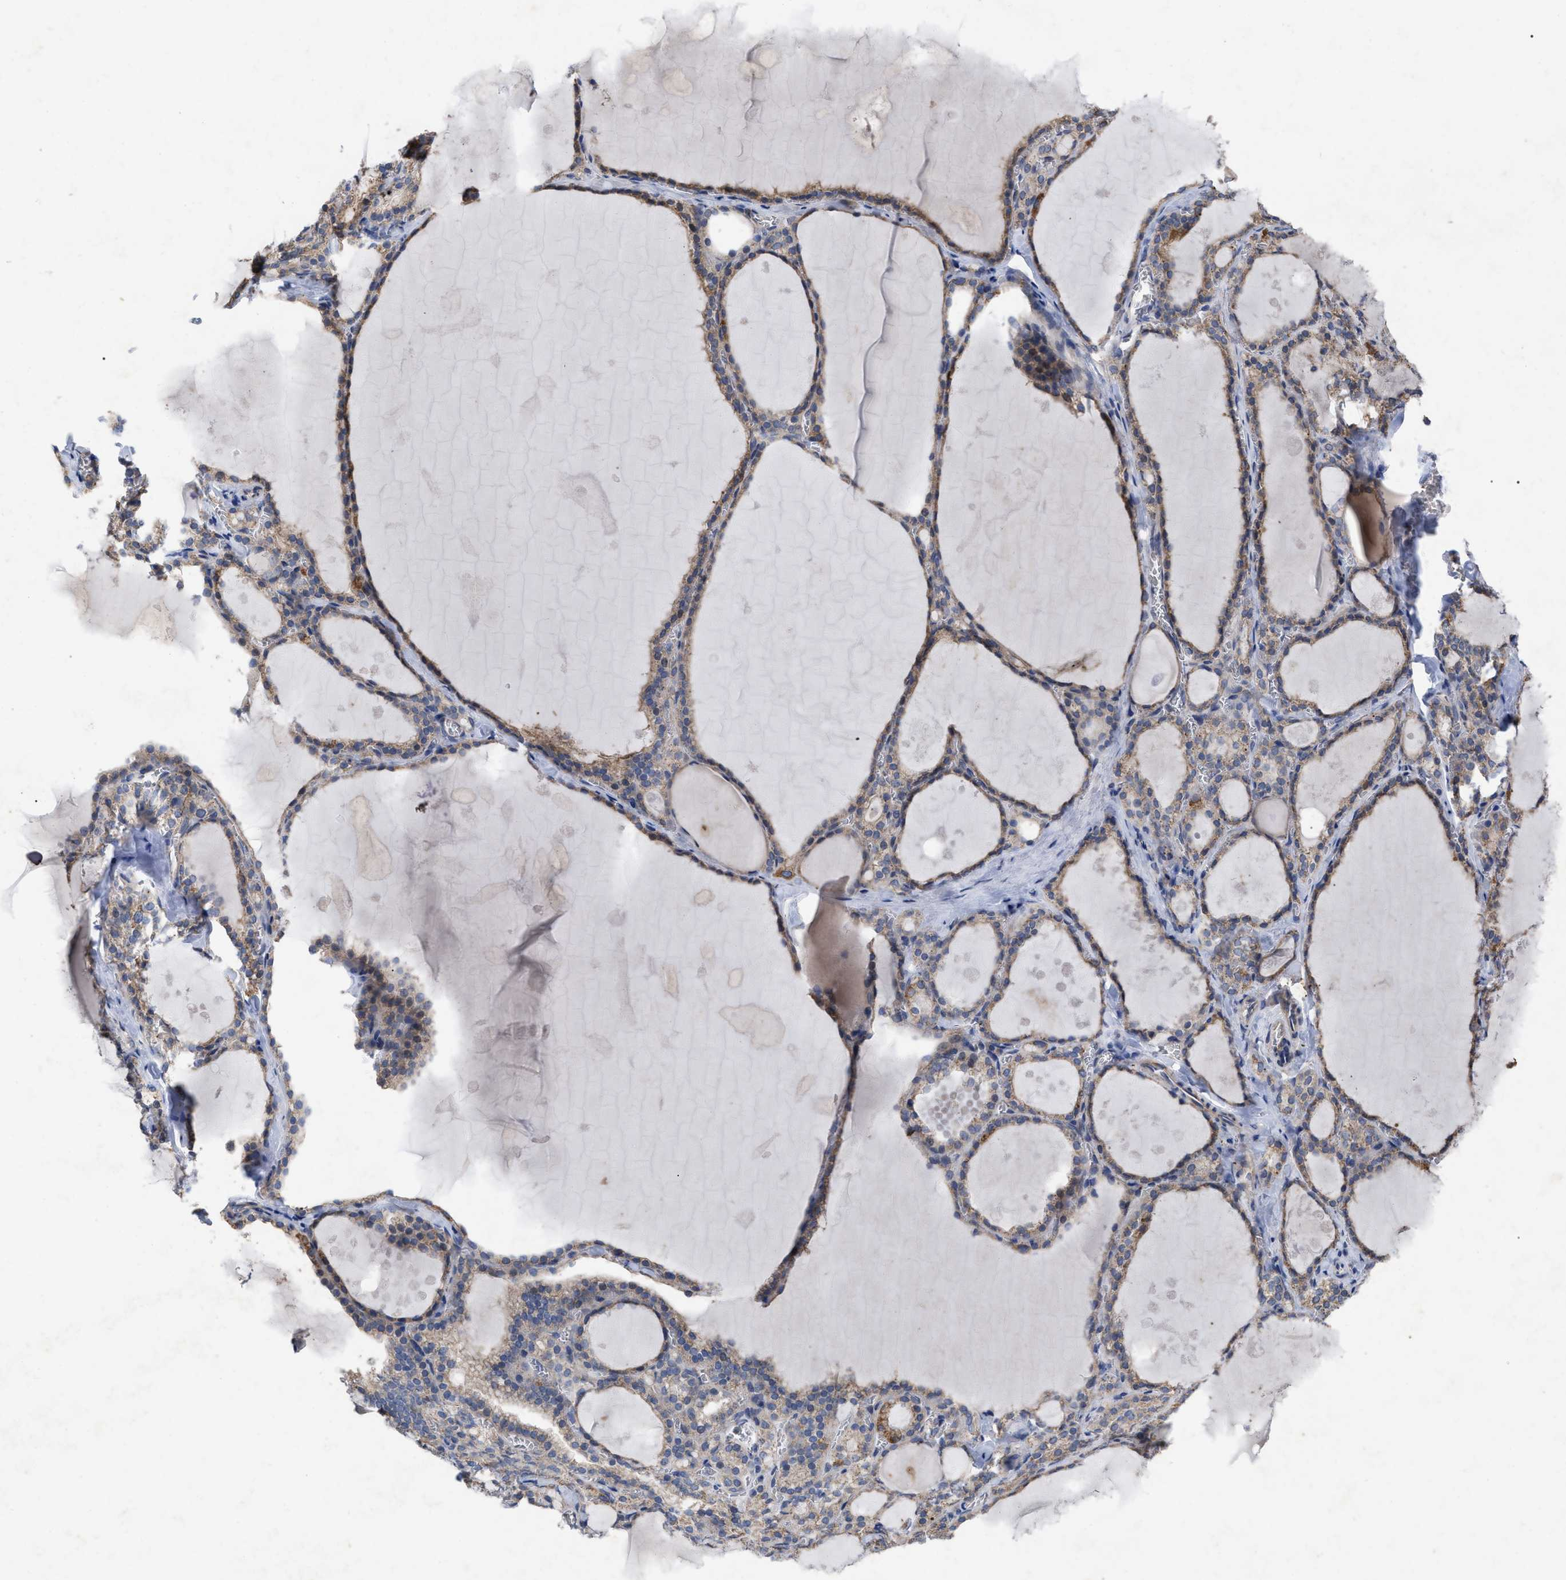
{"staining": {"intensity": "moderate", "quantity": ">75%", "location": "cytoplasmic/membranous"}, "tissue": "thyroid gland", "cell_type": "Glandular cells", "image_type": "normal", "snomed": [{"axis": "morphology", "description": "Normal tissue, NOS"}, {"axis": "topography", "description": "Thyroid gland"}], "caption": "A brown stain shows moderate cytoplasmic/membranous positivity of a protein in glandular cells of unremarkable human thyroid gland.", "gene": "VIP", "patient": {"sex": "male", "age": 56}}